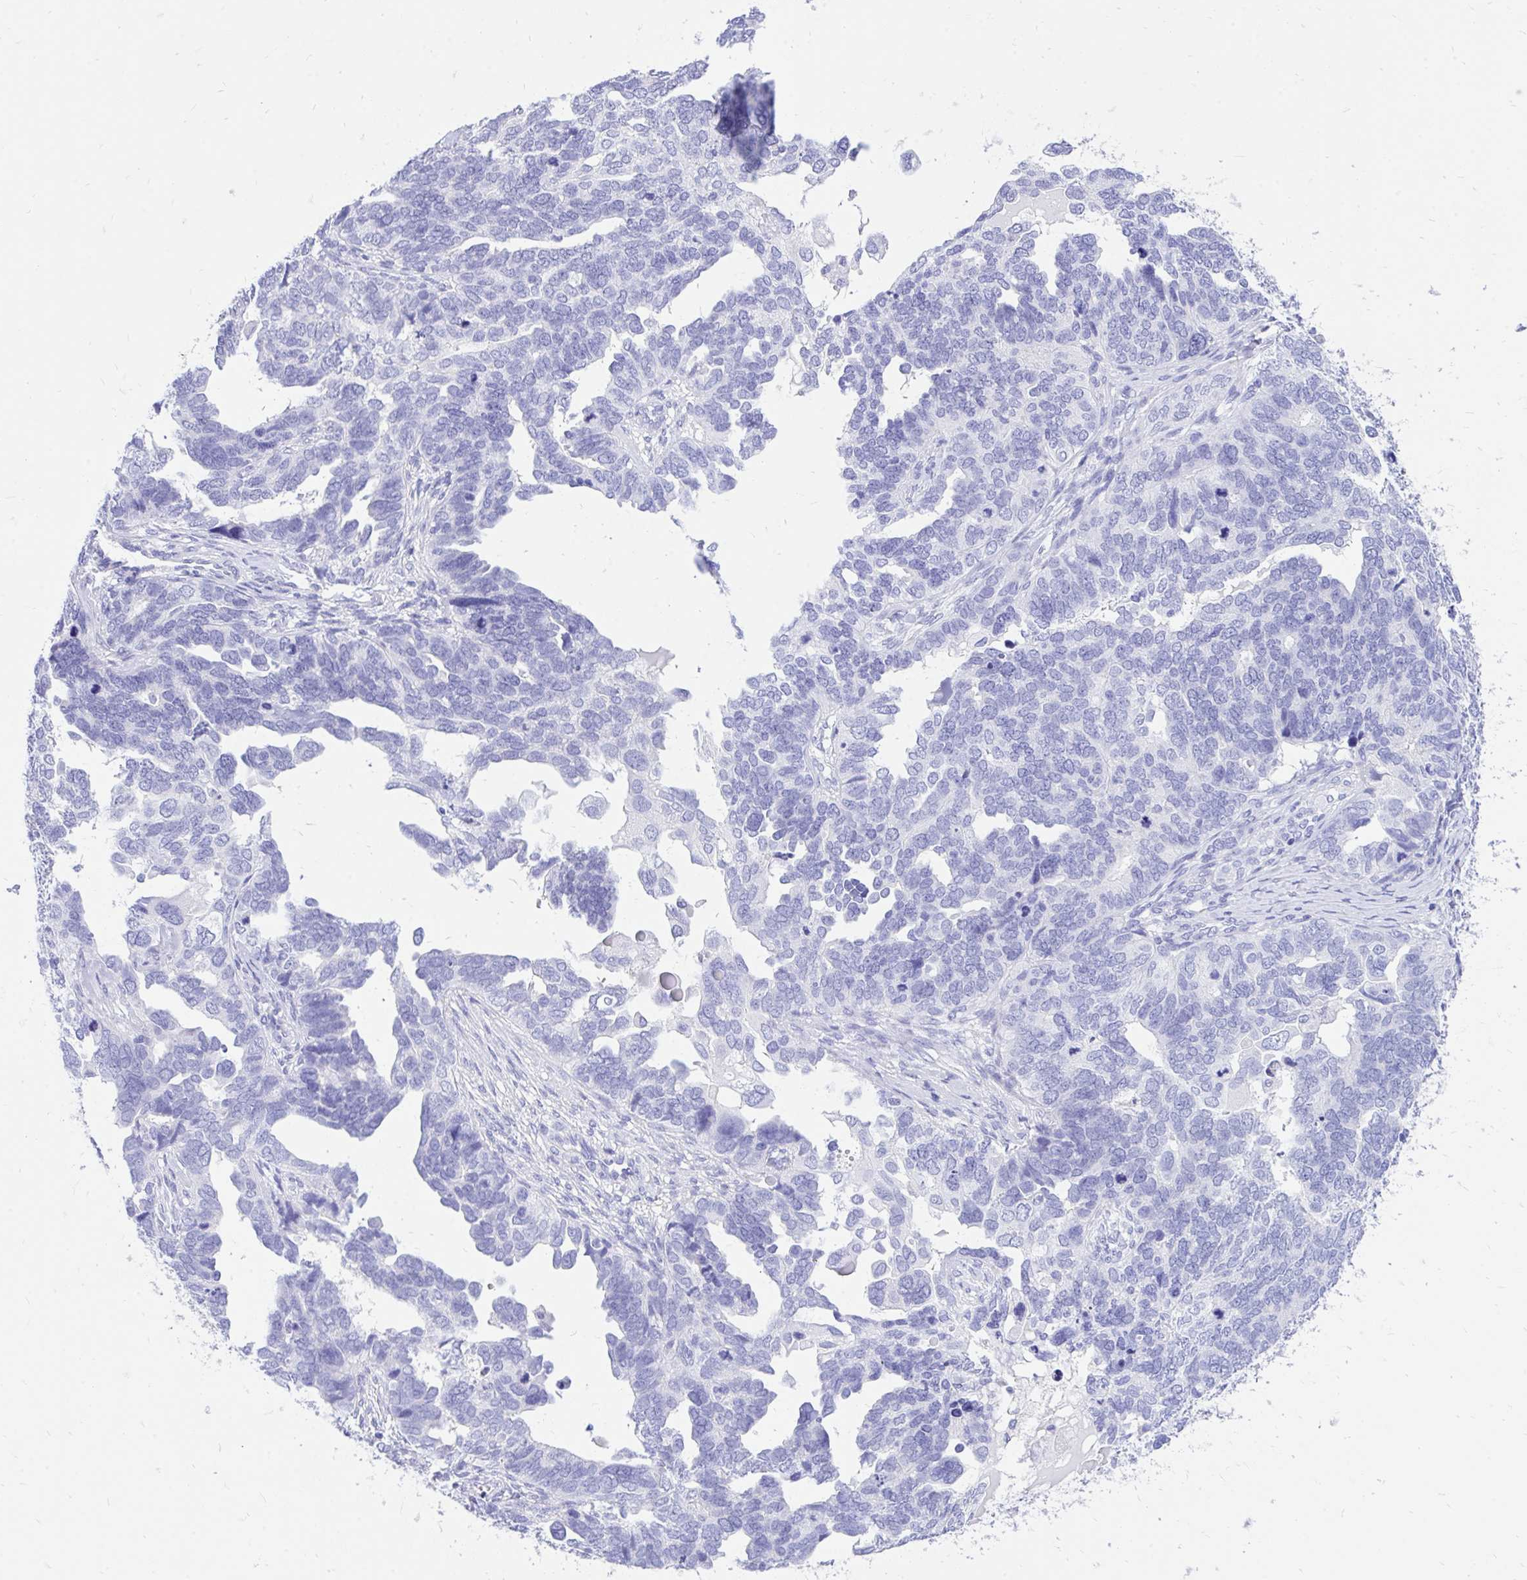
{"staining": {"intensity": "negative", "quantity": "none", "location": "none"}, "tissue": "ovarian cancer", "cell_type": "Tumor cells", "image_type": "cancer", "snomed": [{"axis": "morphology", "description": "Cystadenocarcinoma, serous, NOS"}, {"axis": "topography", "description": "Ovary"}], "caption": "Image shows no protein positivity in tumor cells of ovarian cancer tissue.", "gene": "MON1A", "patient": {"sex": "female", "age": 51}}